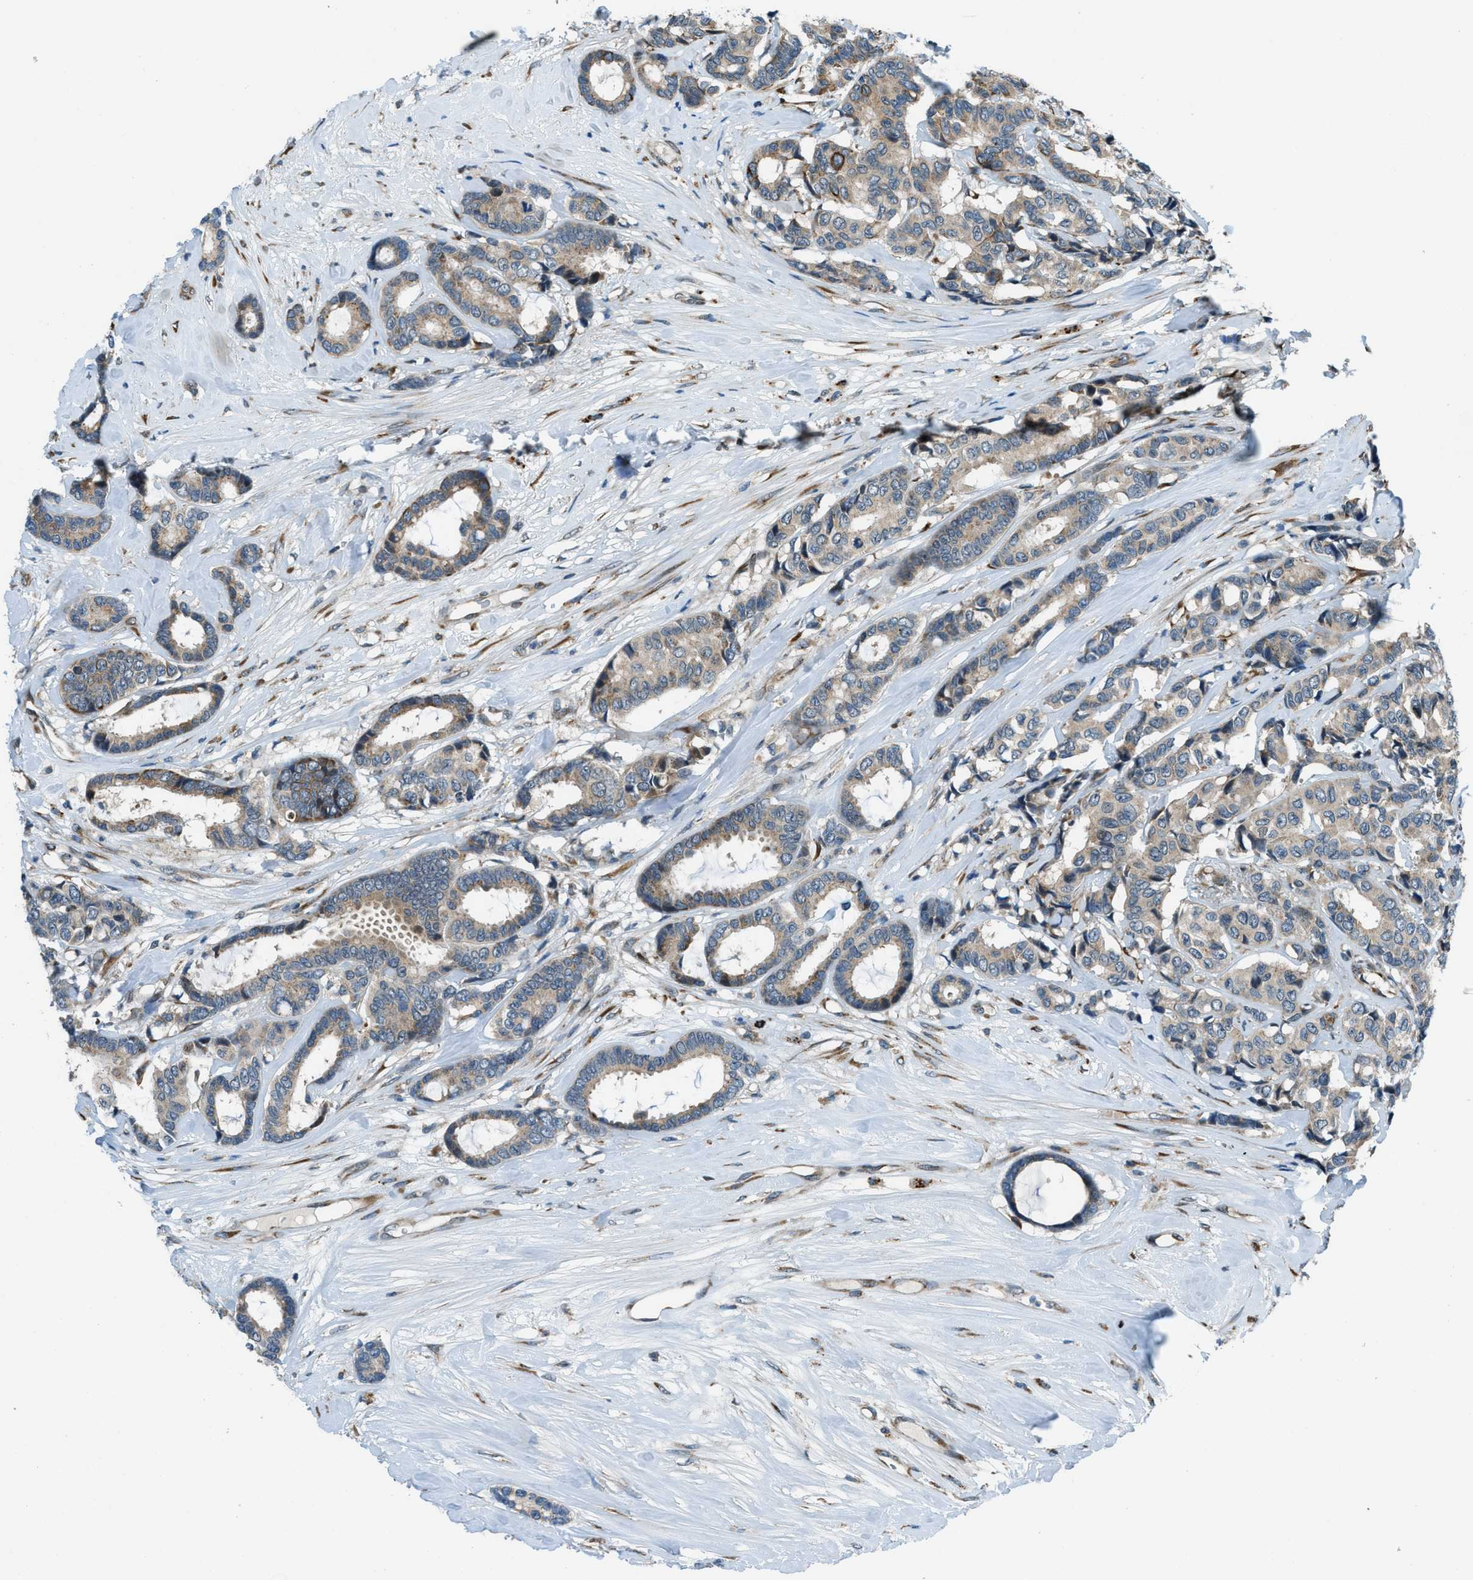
{"staining": {"intensity": "weak", "quantity": ">75%", "location": "cytoplasmic/membranous"}, "tissue": "breast cancer", "cell_type": "Tumor cells", "image_type": "cancer", "snomed": [{"axis": "morphology", "description": "Duct carcinoma"}, {"axis": "topography", "description": "Breast"}], "caption": "Immunohistochemical staining of human invasive ductal carcinoma (breast) reveals low levels of weak cytoplasmic/membranous positivity in about >75% of tumor cells.", "gene": "GINM1", "patient": {"sex": "female", "age": 87}}